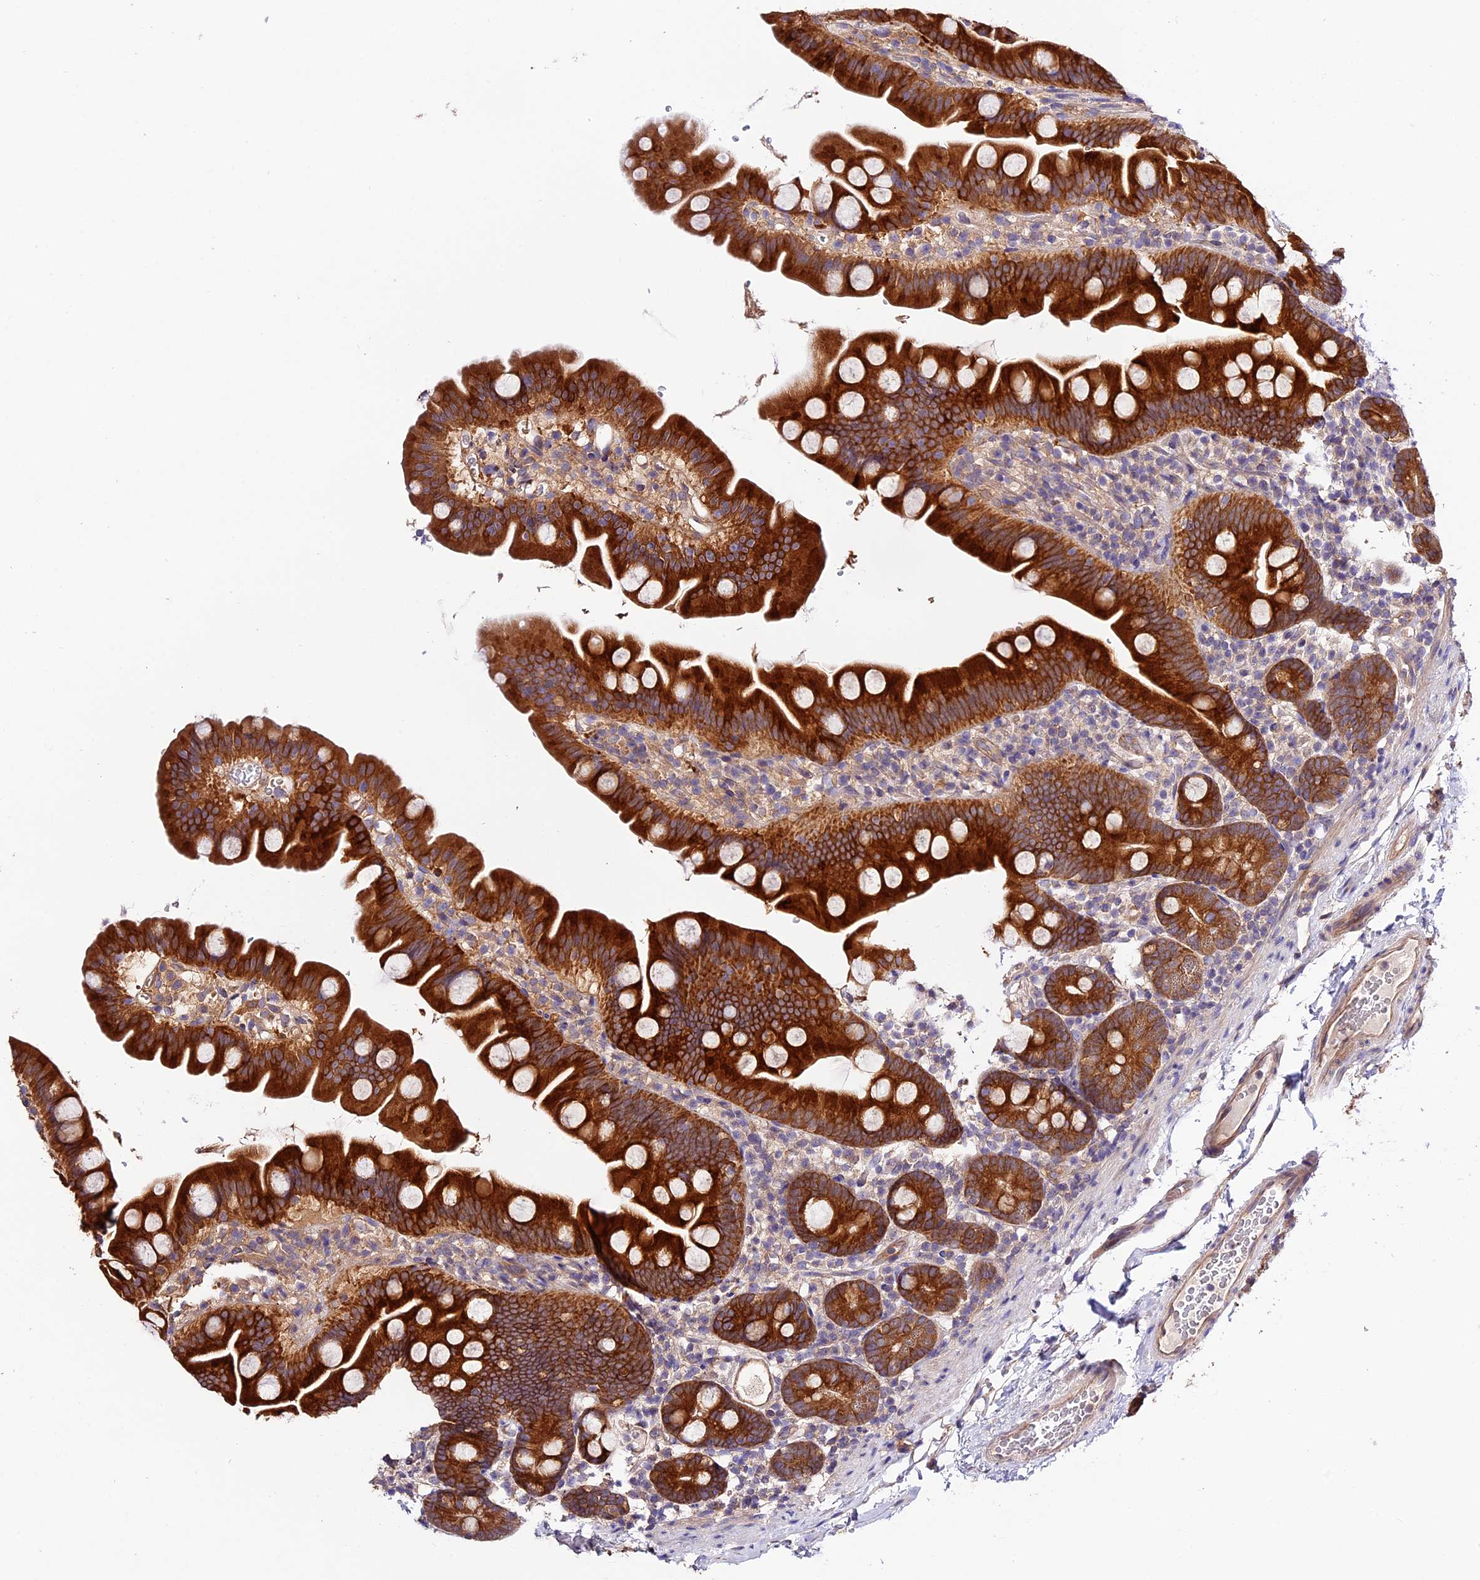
{"staining": {"intensity": "strong", "quantity": ">75%", "location": "cytoplasmic/membranous"}, "tissue": "small intestine", "cell_type": "Glandular cells", "image_type": "normal", "snomed": [{"axis": "morphology", "description": "Normal tissue, NOS"}, {"axis": "topography", "description": "Small intestine"}], "caption": "A micrograph of small intestine stained for a protein exhibits strong cytoplasmic/membranous brown staining in glandular cells.", "gene": "CES3", "patient": {"sex": "female", "age": 68}}